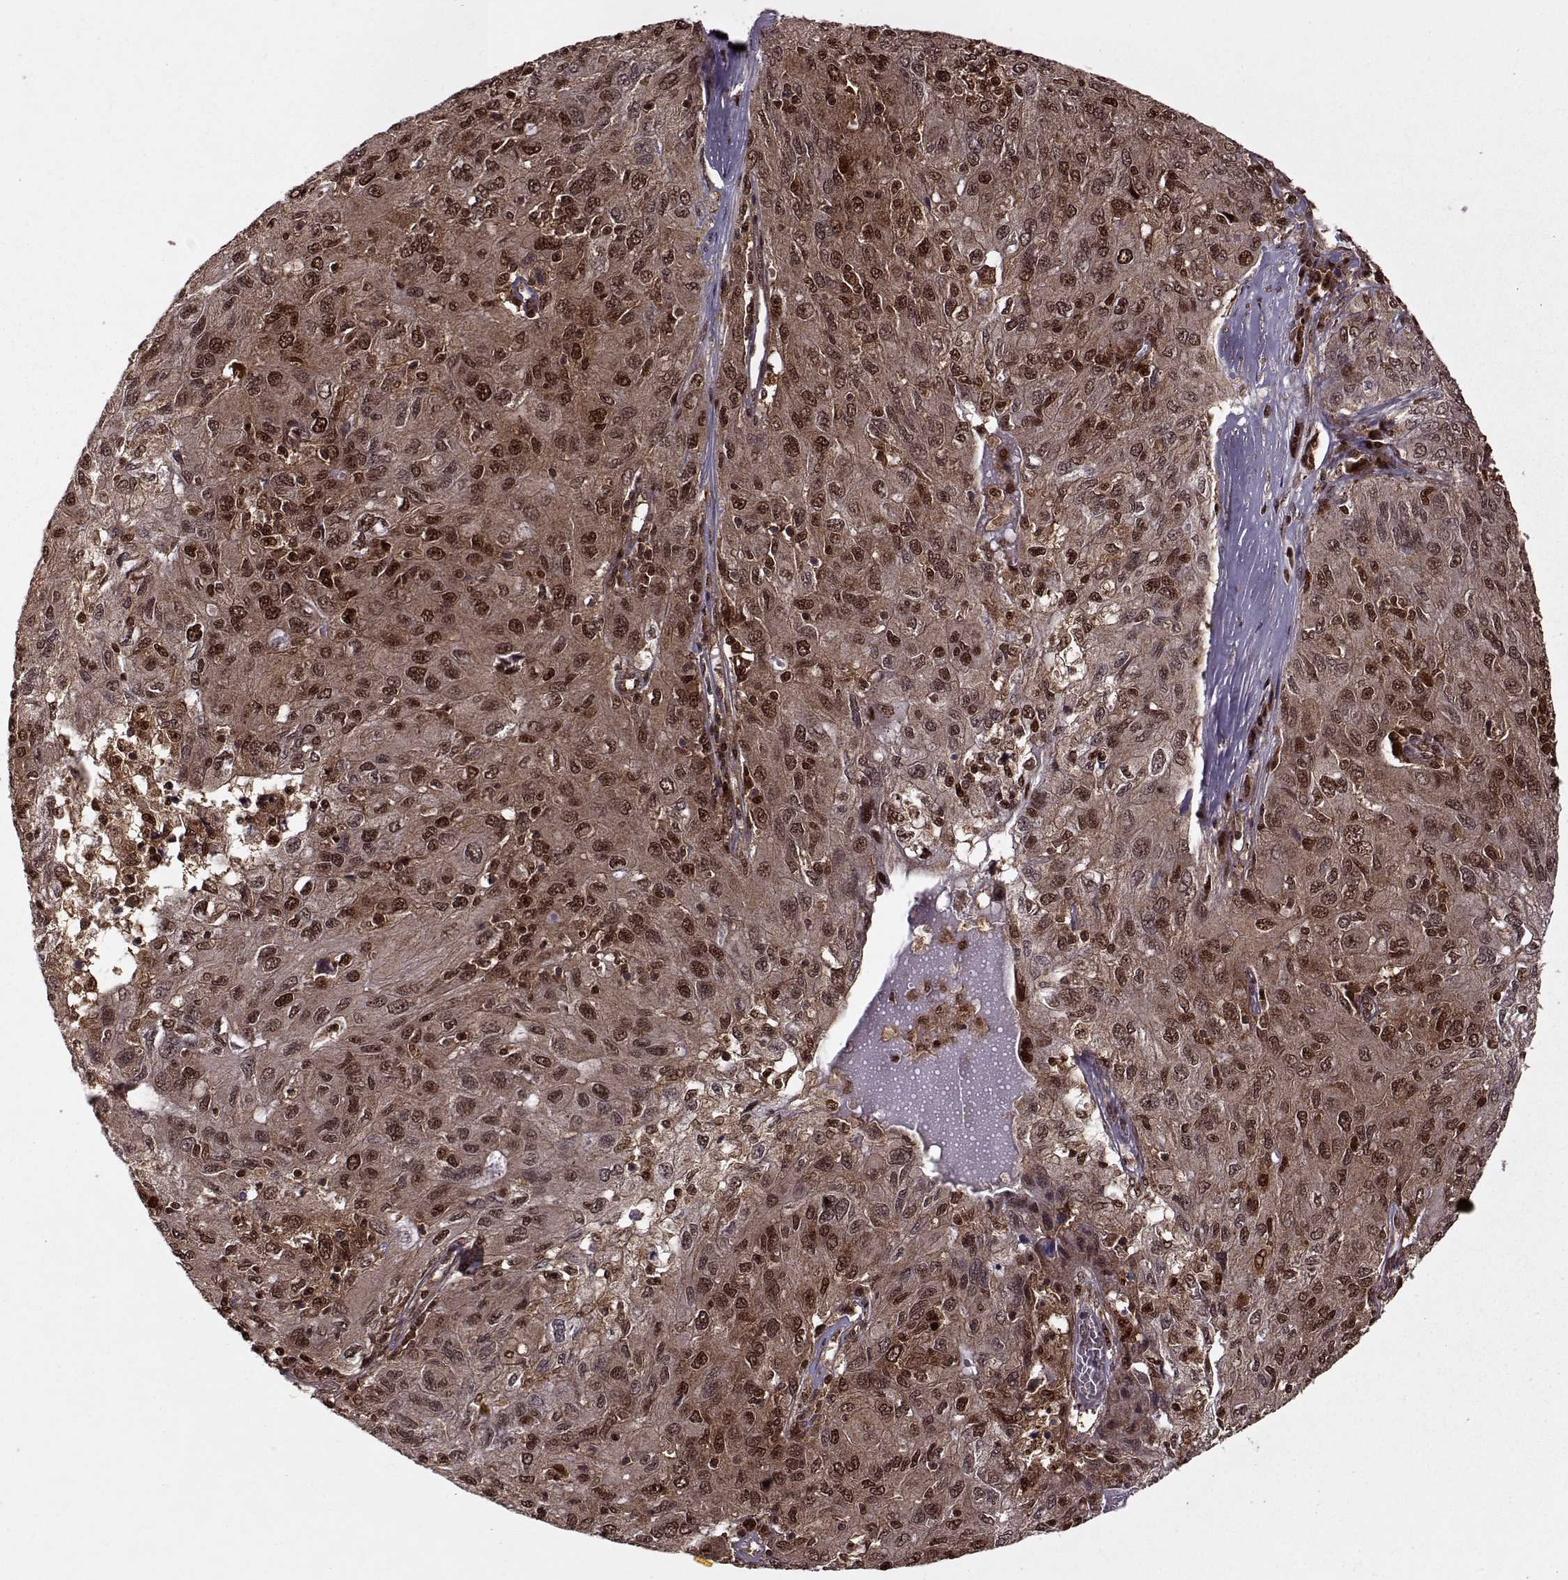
{"staining": {"intensity": "strong", "quantity": "25%-75%", "location": "nuclear"}, "tissue": "ovarian cancer", "cell_type": "Tumor cells", "image_type": "cancer", "snomed": [{"axis": "morphology", "description": "Carcinoma, endometroid"}, {"axis": "topography", "description": "Ovary"}], "caption": "Immunohistochemistry histopathology image of ovarian cancer (endometroid carcinoma) stained for a protein (brown), which shows high levels of strong nuclear staining in approximately 25%-75% of tumor cells.", "gene": "PSMA7", "patient": {"sex": "female", "age": 50}}